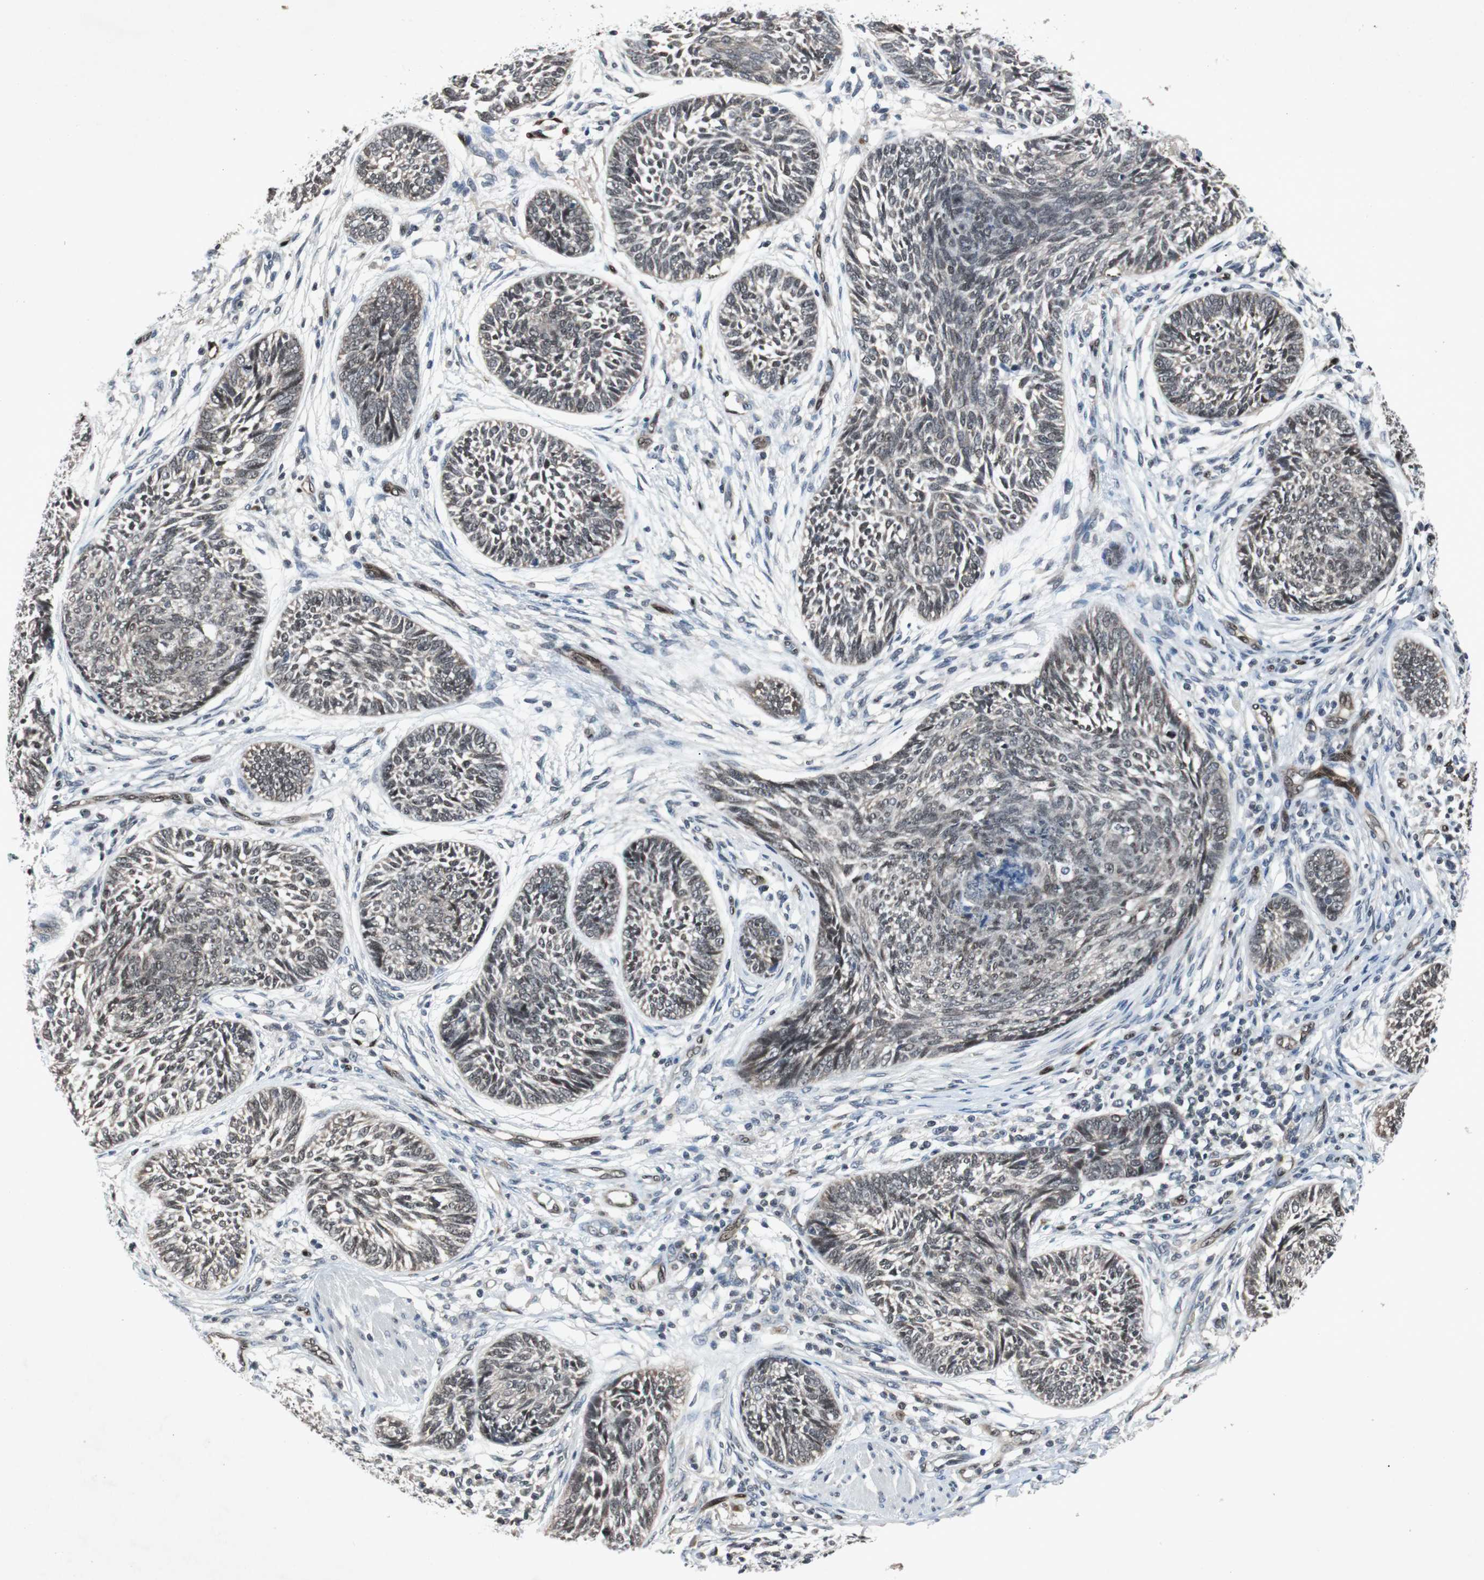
{"staining": {"intensity": "negative", "quantity": "none", "location": "none"}, "tissue": "skin cancer", "cell_type": "Tumor cells", "image_type": "cancer", "snomed": [{"axis": "morphology", "description": "Papilloma, NOS"}, {"axis": "morphology", "description": "Basal cell carcinoma"}, {"axis": "topography", "description": "Skin"}], "caption": "Photomicrograph shows no protein expression in tumor cells of basal cell carcinoma (skin) tissue. (DAB IHC, high magnification).", "gene": "SMAD1", "patient": {"sex": "male", "age": 87}}